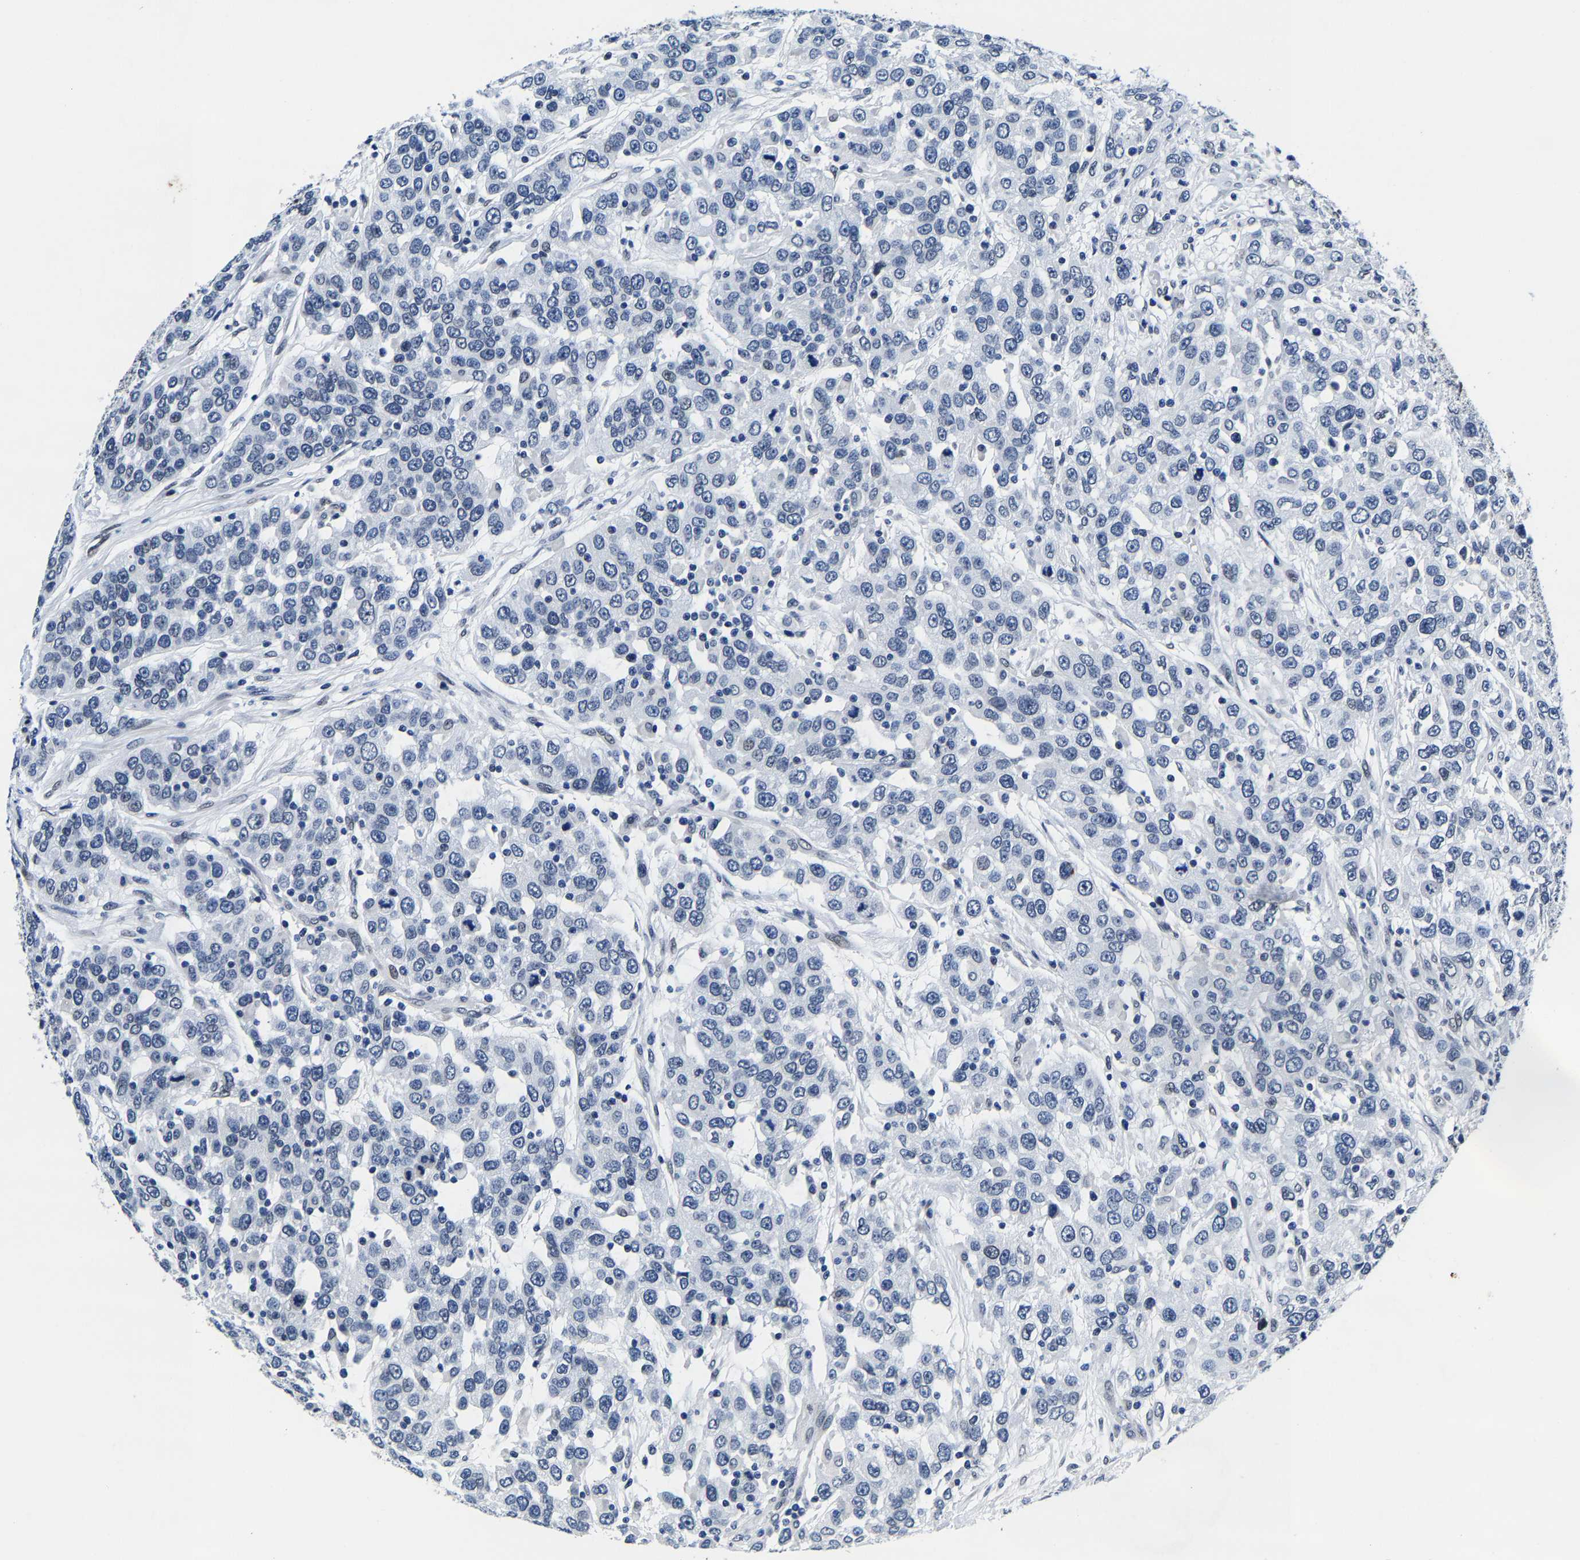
{"staining": {"intensity": "negative", "quantity": "none", "location": "none"}, "tissue": "urothelial cancer", "cell_type": "Tumor cells", "image_type": "cancer", "snomed": [{"axis": "morphology", "description": "Urothelial carcinoma, High grade"}, {"axis": "topography", "description": "Urinary bladder"}], "caption": "Immunohistochemical staining of human urothelial cancer exhibits no significant staining in tumor cells. (DAB immunohistochemistry (IHC) visualized using brightfield microscopy, high magnification).", "gene": "UBN2", "patient": {"sex": "female", "age": 80}}